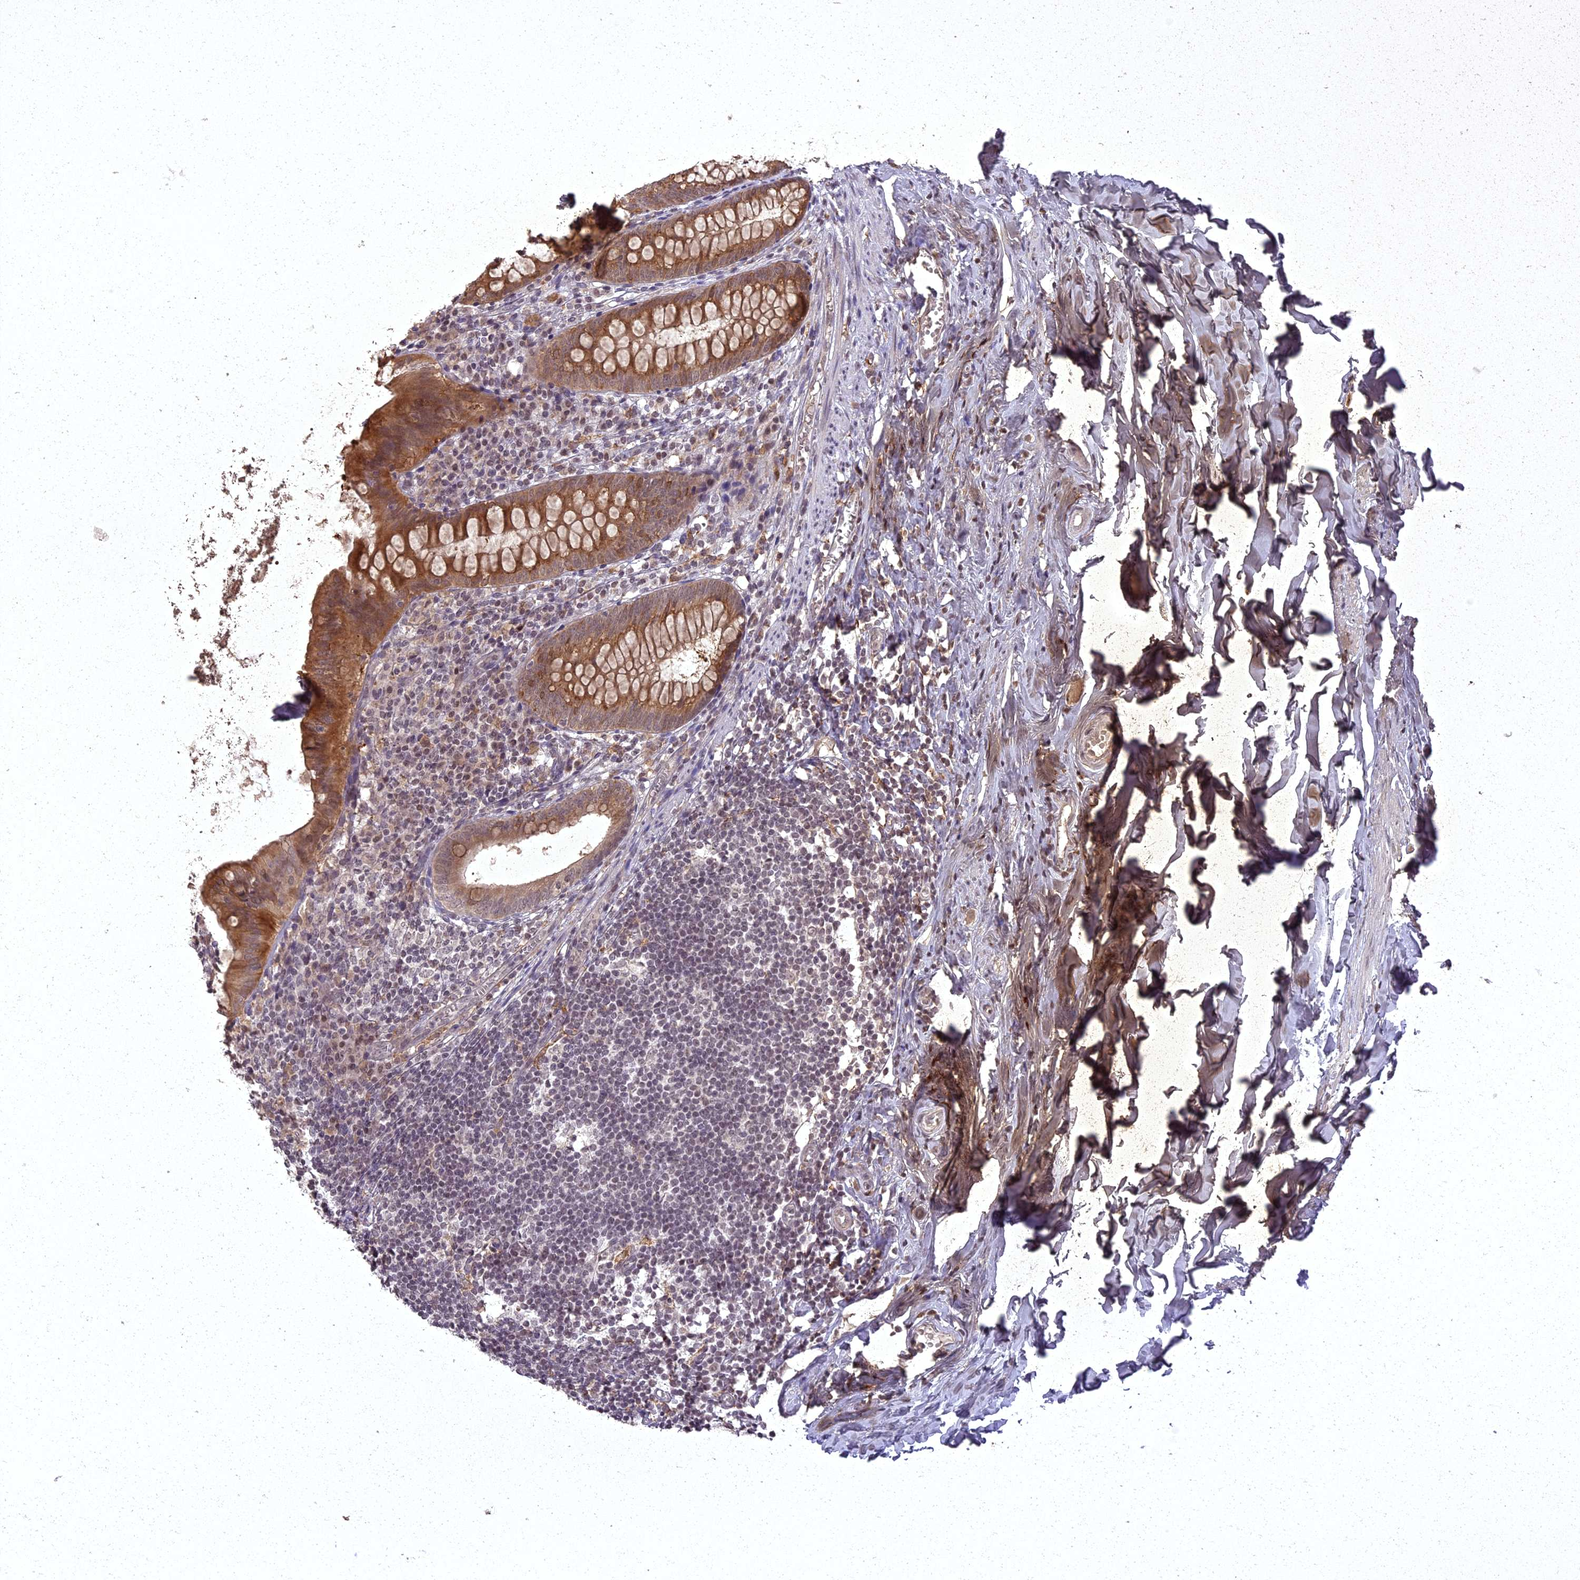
{"staining": {"intensity": "moderate", "quantity": "25%-75%", "location": "cytoplasmic/membranous"}, "tissue": "appendix", "cell_type": "Glandular cells", "image_type": "normal", "snomed": [{"axis": "morphology", "description": "Normal tissue, NOS"}, {"axis": "topography", "description": "Appendix"}], "caption": "This image exhibits immunohistochemistry staining of unremarkable appendix, with medium moderate cytoplasmic/membranous staining in approximately 25%-75% of glandular cells.", "gene": "ING5", "patient": {"sex": "female", "age": 51}}